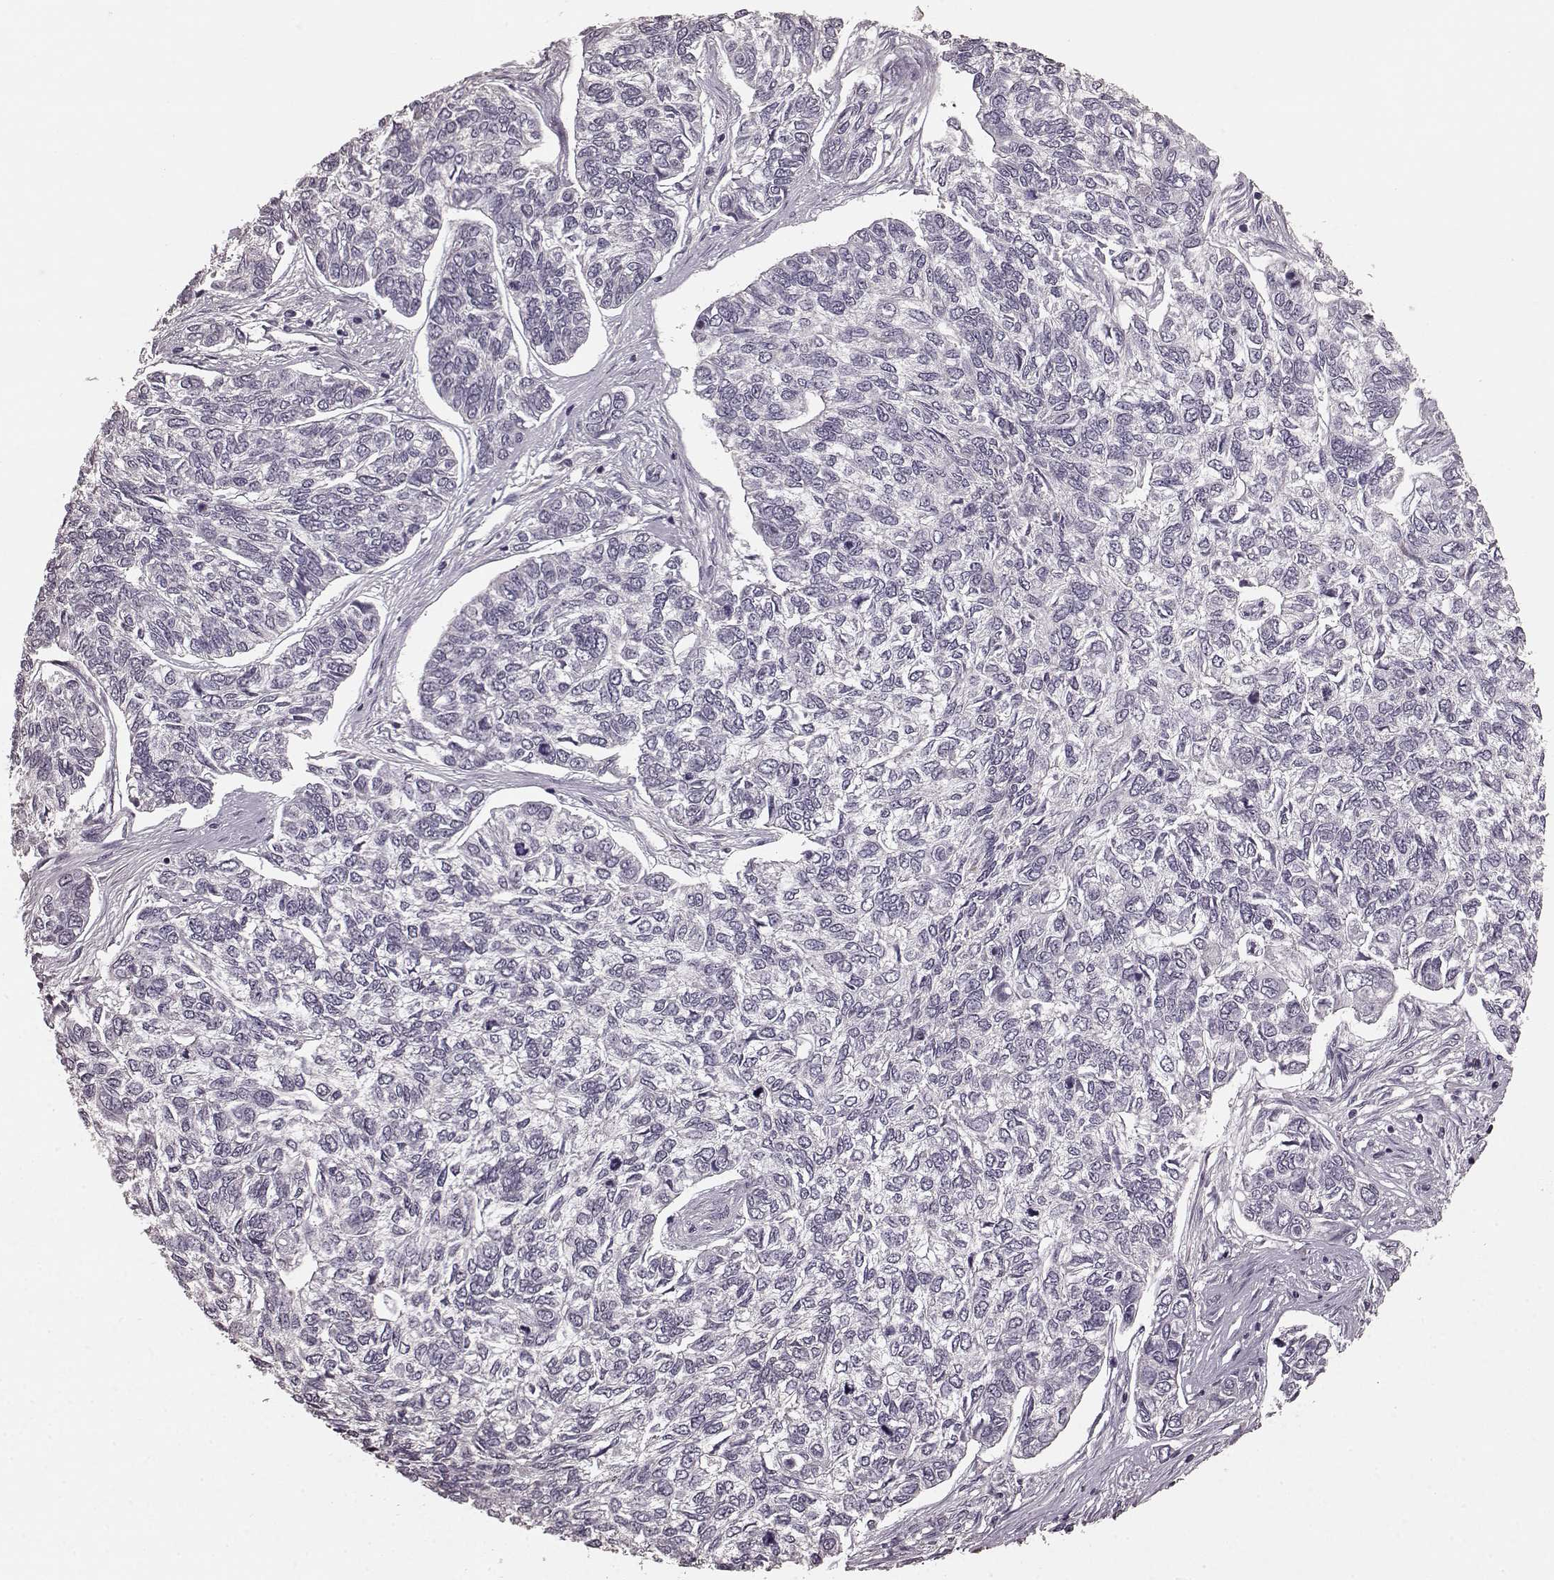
{"staining": {"intensity": "negative", "quantity": "none", "location": "none"}, "tissue": "skin cancer", "cell_type": "Tumor cells", "image_type": "cancer", "snomed": [{"axis": "morphology", "description": "Basal cell carcinoma"}, {"axis": "topography", "description": "Skin"}], "caption": "Immunohistochemistry photomicrograph of neoplastic tissue: human skin cancer stained with DAB (3,3'-diaminobenzidine) demonstrates no significant protein positivity in tumor cells.", "gene": "CD28", "patient": {"sex": "female", "age": 65}}